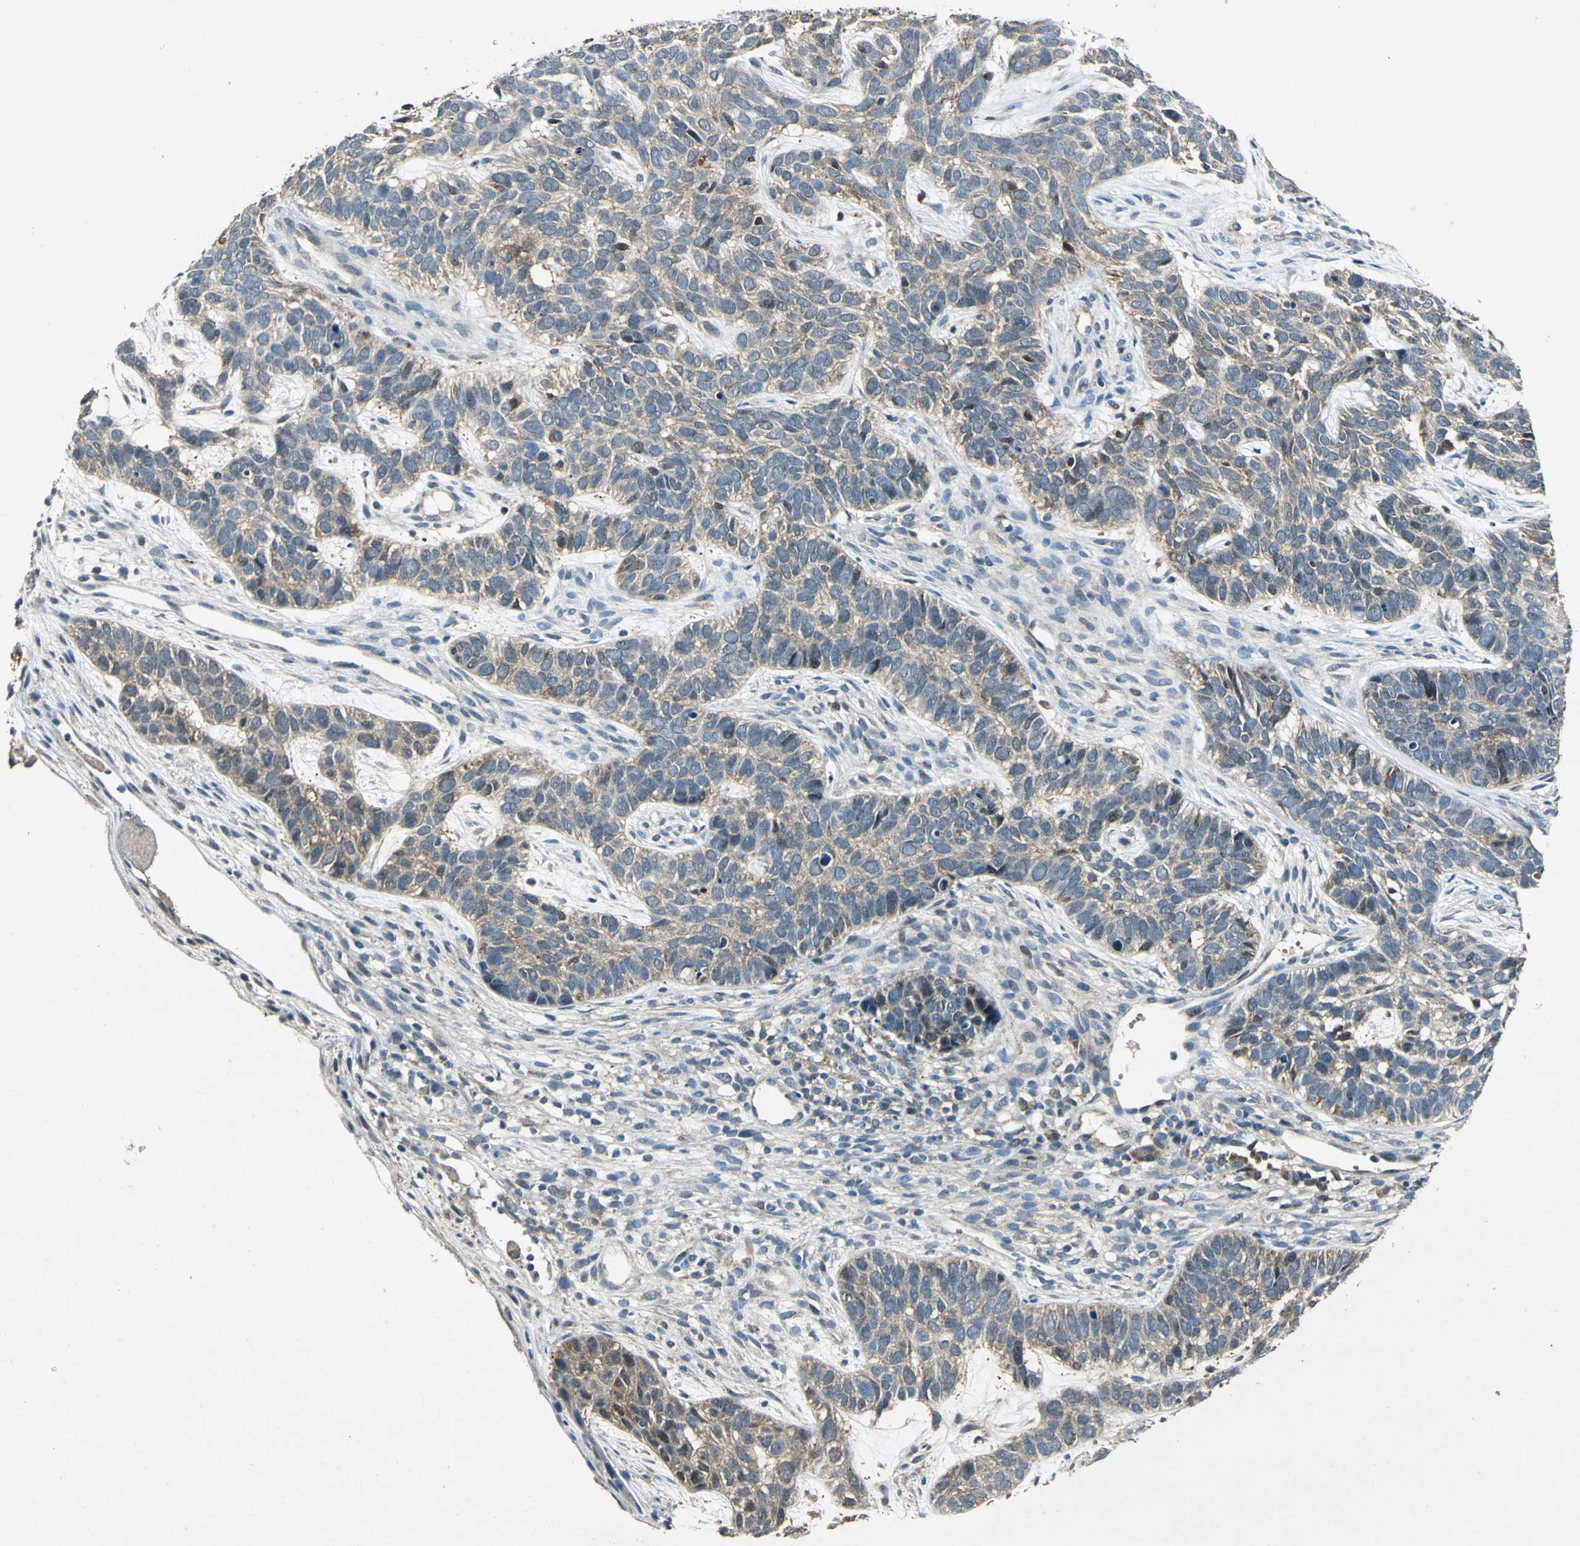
{"staining": {"intensity": "weak", "quantity": ">75%", "location": "cytoplasmic/membranous"}, "tissue": "skin cancer", "cell_type": "Tumor cells", "image_type": "cancer", "snomed": [{"axis": "morphology", "description": "Basal cell carcinoma"}, {"axis": "topography", "description": "Skin"}], "caption": "Immunohistochemistry (IHC) staining of skin cancer, which demonstrates low levels of weak cytoplasmic/membranous staining in about >75% of tumor cells indicating weak cytoplasmic/membranous protein staining. The staining was performed using DAB (3,3'-diaminobenzidine) (brown) for protein detection and nuclei were counterstained in hematoxylin (blue).", "gene": "AHSA1", "patient": {"sex": "male", "age": 87}}